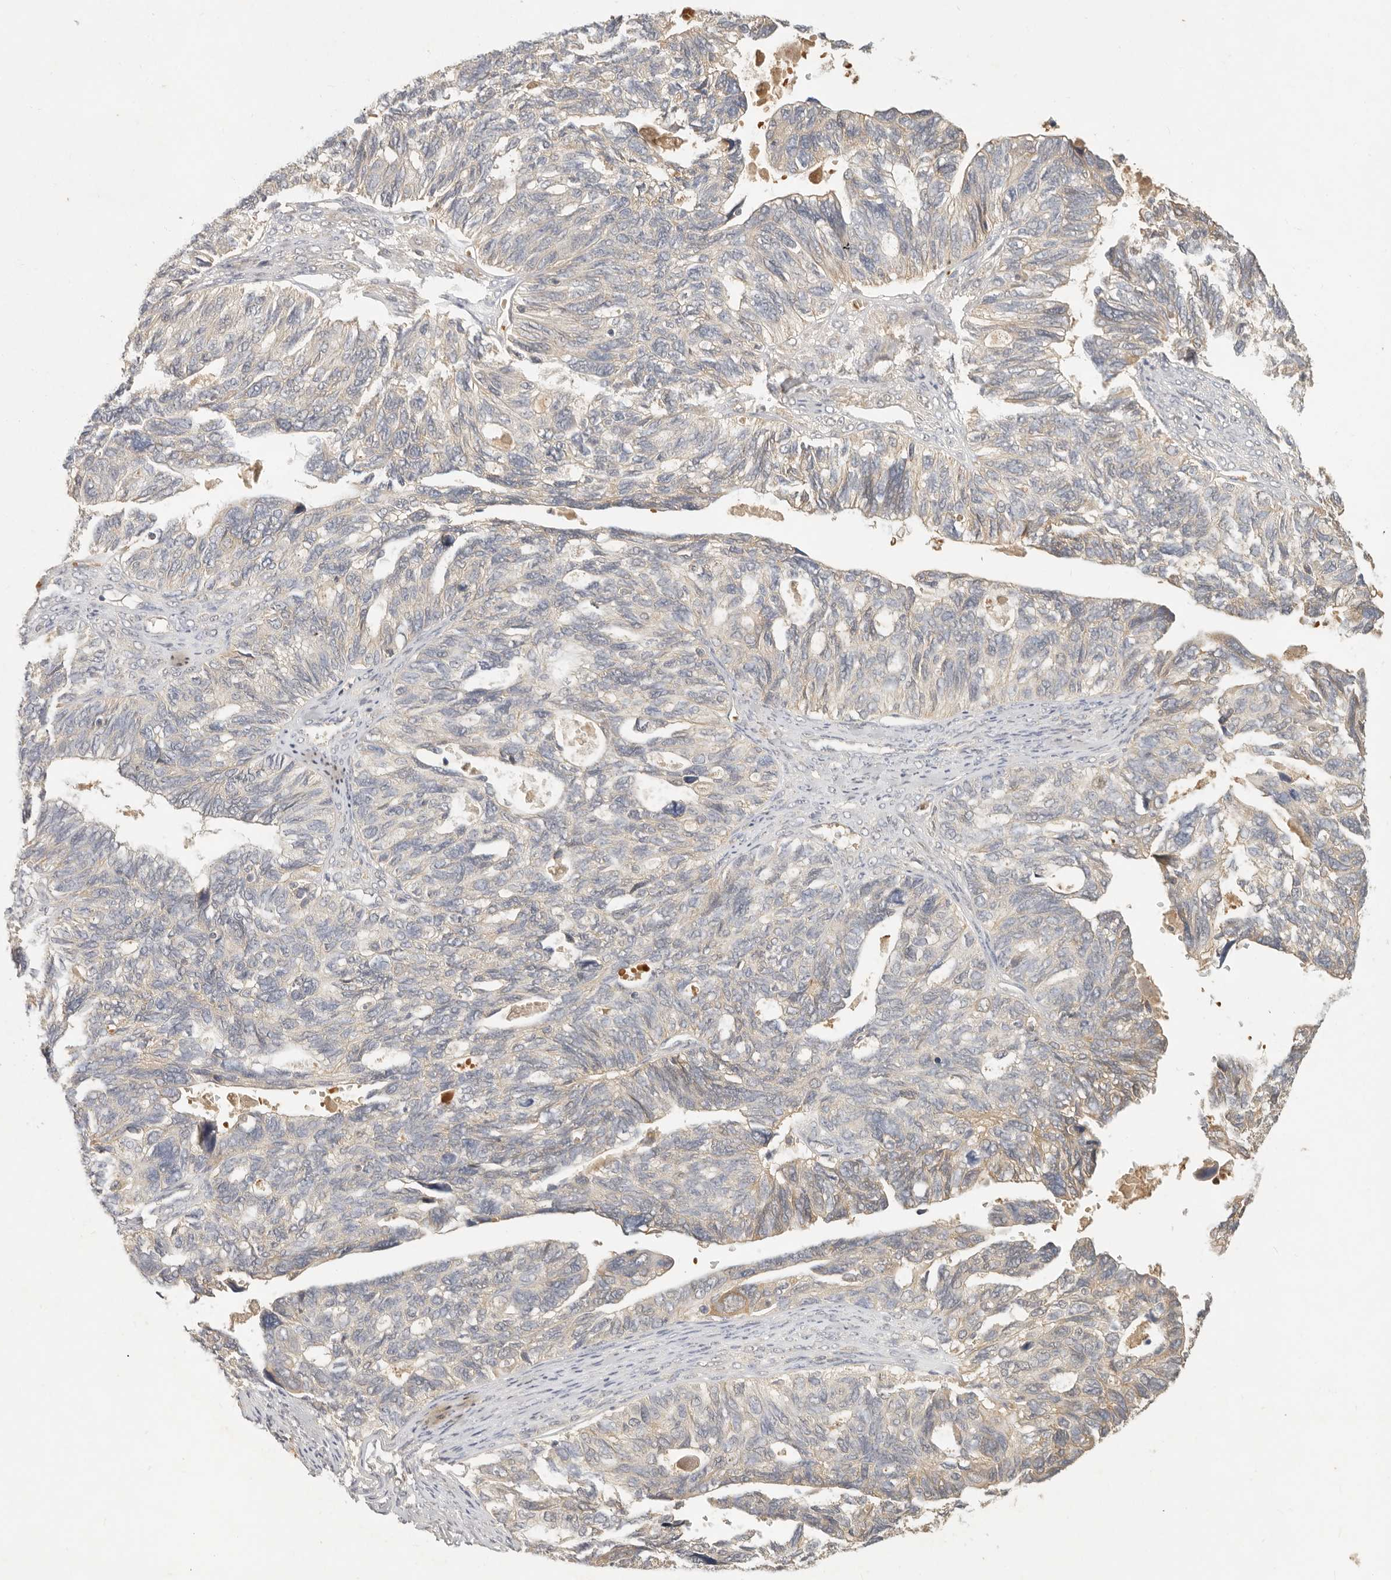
{"staining": {"intensity": "negative", "quantity": "none", "location": "none"}, "tissue": "ovarian cancer", "cell_type": "Tumor cells", "image_type": "cancer", "snomed": [{"axis": "morphology", "description": "Cystadenocarcinoma, serous, NOS"}, {"axis": "topography", "description": "Ovary"}], "caption": "DAB immunohistochemical staining of serous cystadenocarcinoma (ovarian) demonstrates no significant expression in tumor cells.", "gene": "FREM2", "patient": {"sex": "female", "age": 79}}